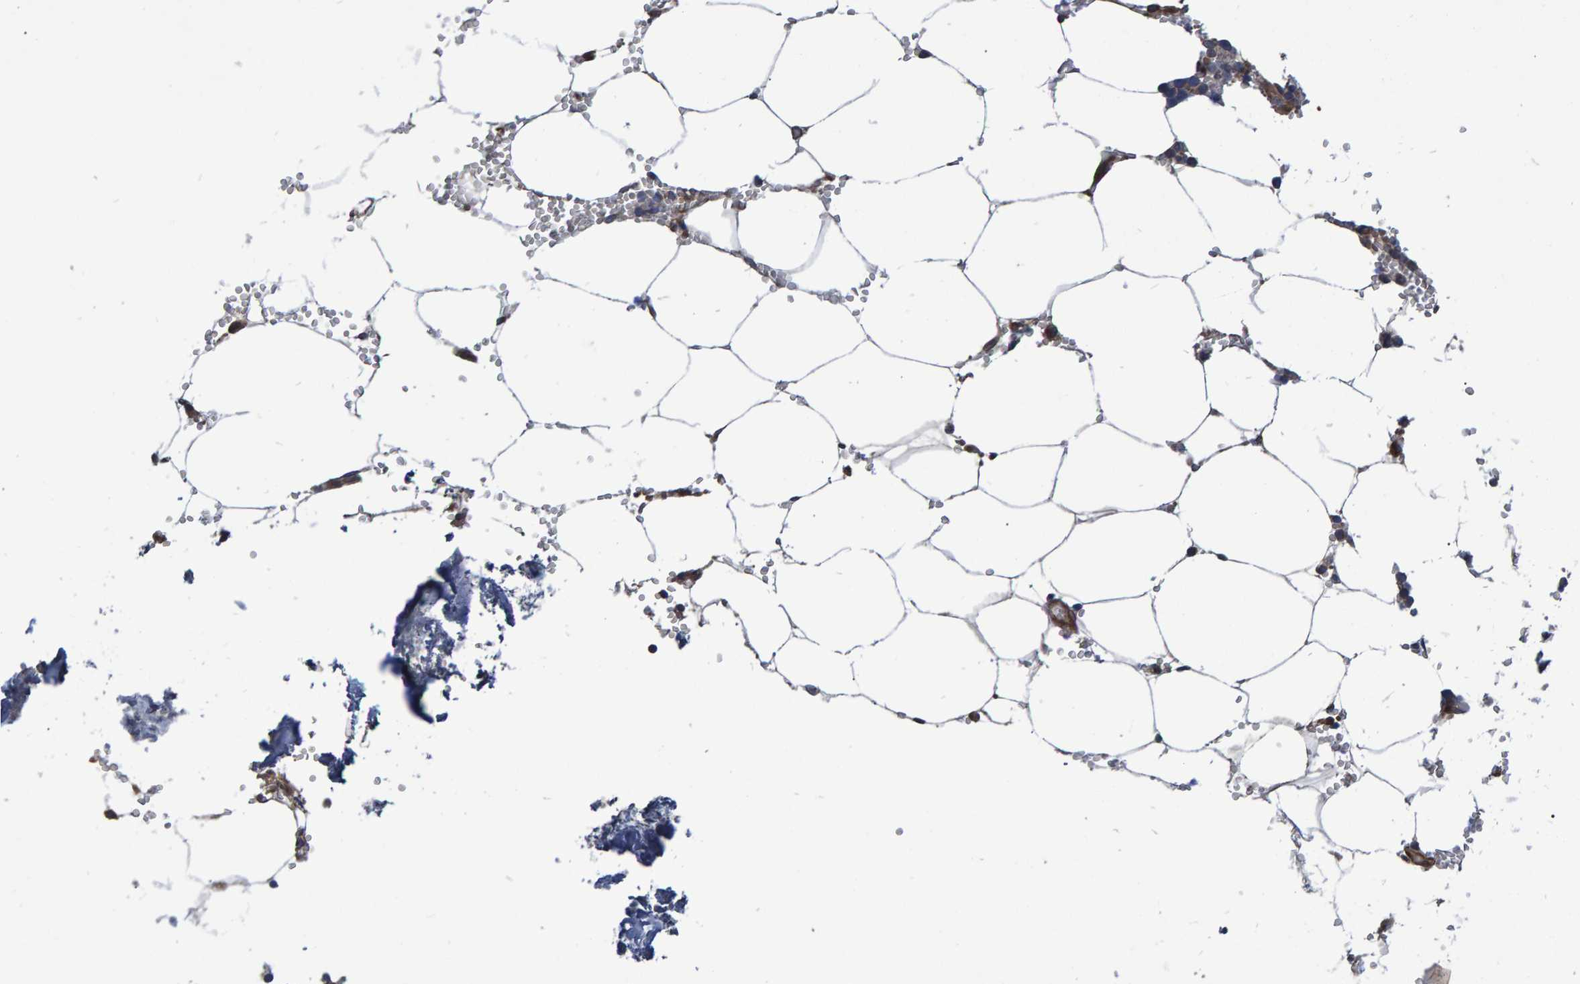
{"staining": {"intensity": "strong", "quantity": "<25%", "location": "cytoplasmic/membranous"}, "tissue": "bone marrow", "cell_type": "Hematopoietic cells", "image_type": "normal", "snomed": [{"axis": "morphology", "description": "Normal tissue, NOS"}, {"axis": "topography", "description": "Bone marrow"}], "caption": "Immunohistochemical staining of unremarkable human bone marrow demonstrates <25% levels of strong cytoplasmic/membranous protein expression in about <25% of hematopoietic cells.", "gene": "ATP6V1H", "patient": {"sex": "male", "age": 70}}